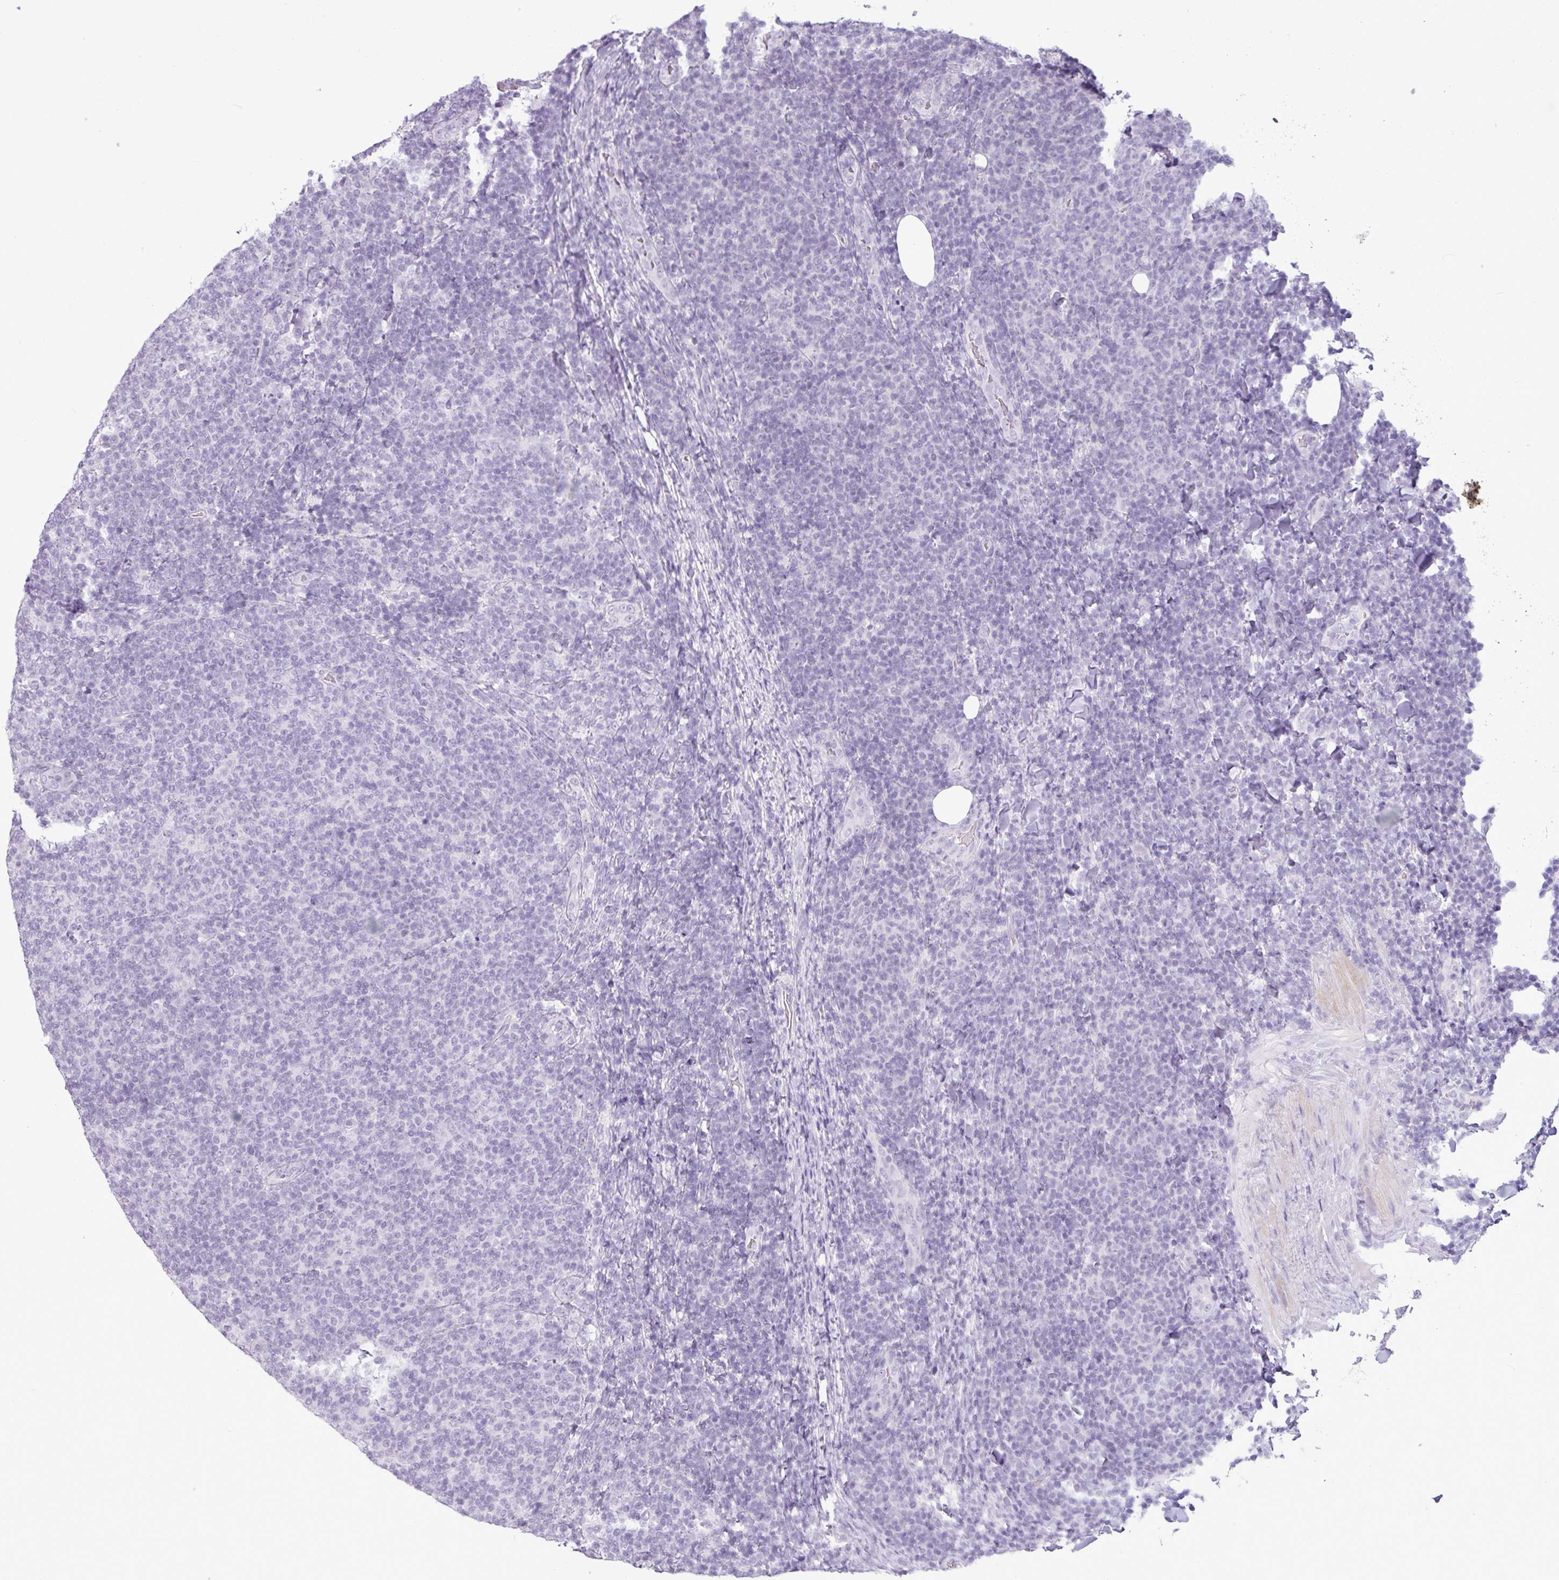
{"staining": {"intensity": "negative", "quantity": "none", "location": "none"}, "tissue": "lymphoma", "cell_type": "Tumor cells", "image_type": "cancer", "snomed": [{"axis": "morphology", "description": "Malignant lymphoma, non-Hodgkin's type, Low grade"}, {"axis": "topography", "description": "Lymph node"}], "caption": "Human lymphoma stained for a protein using immunohistochemistry shows no staining in tumor cells.", "gene": "AMY2A", "patient": {"sex": "male", "age": 66}}